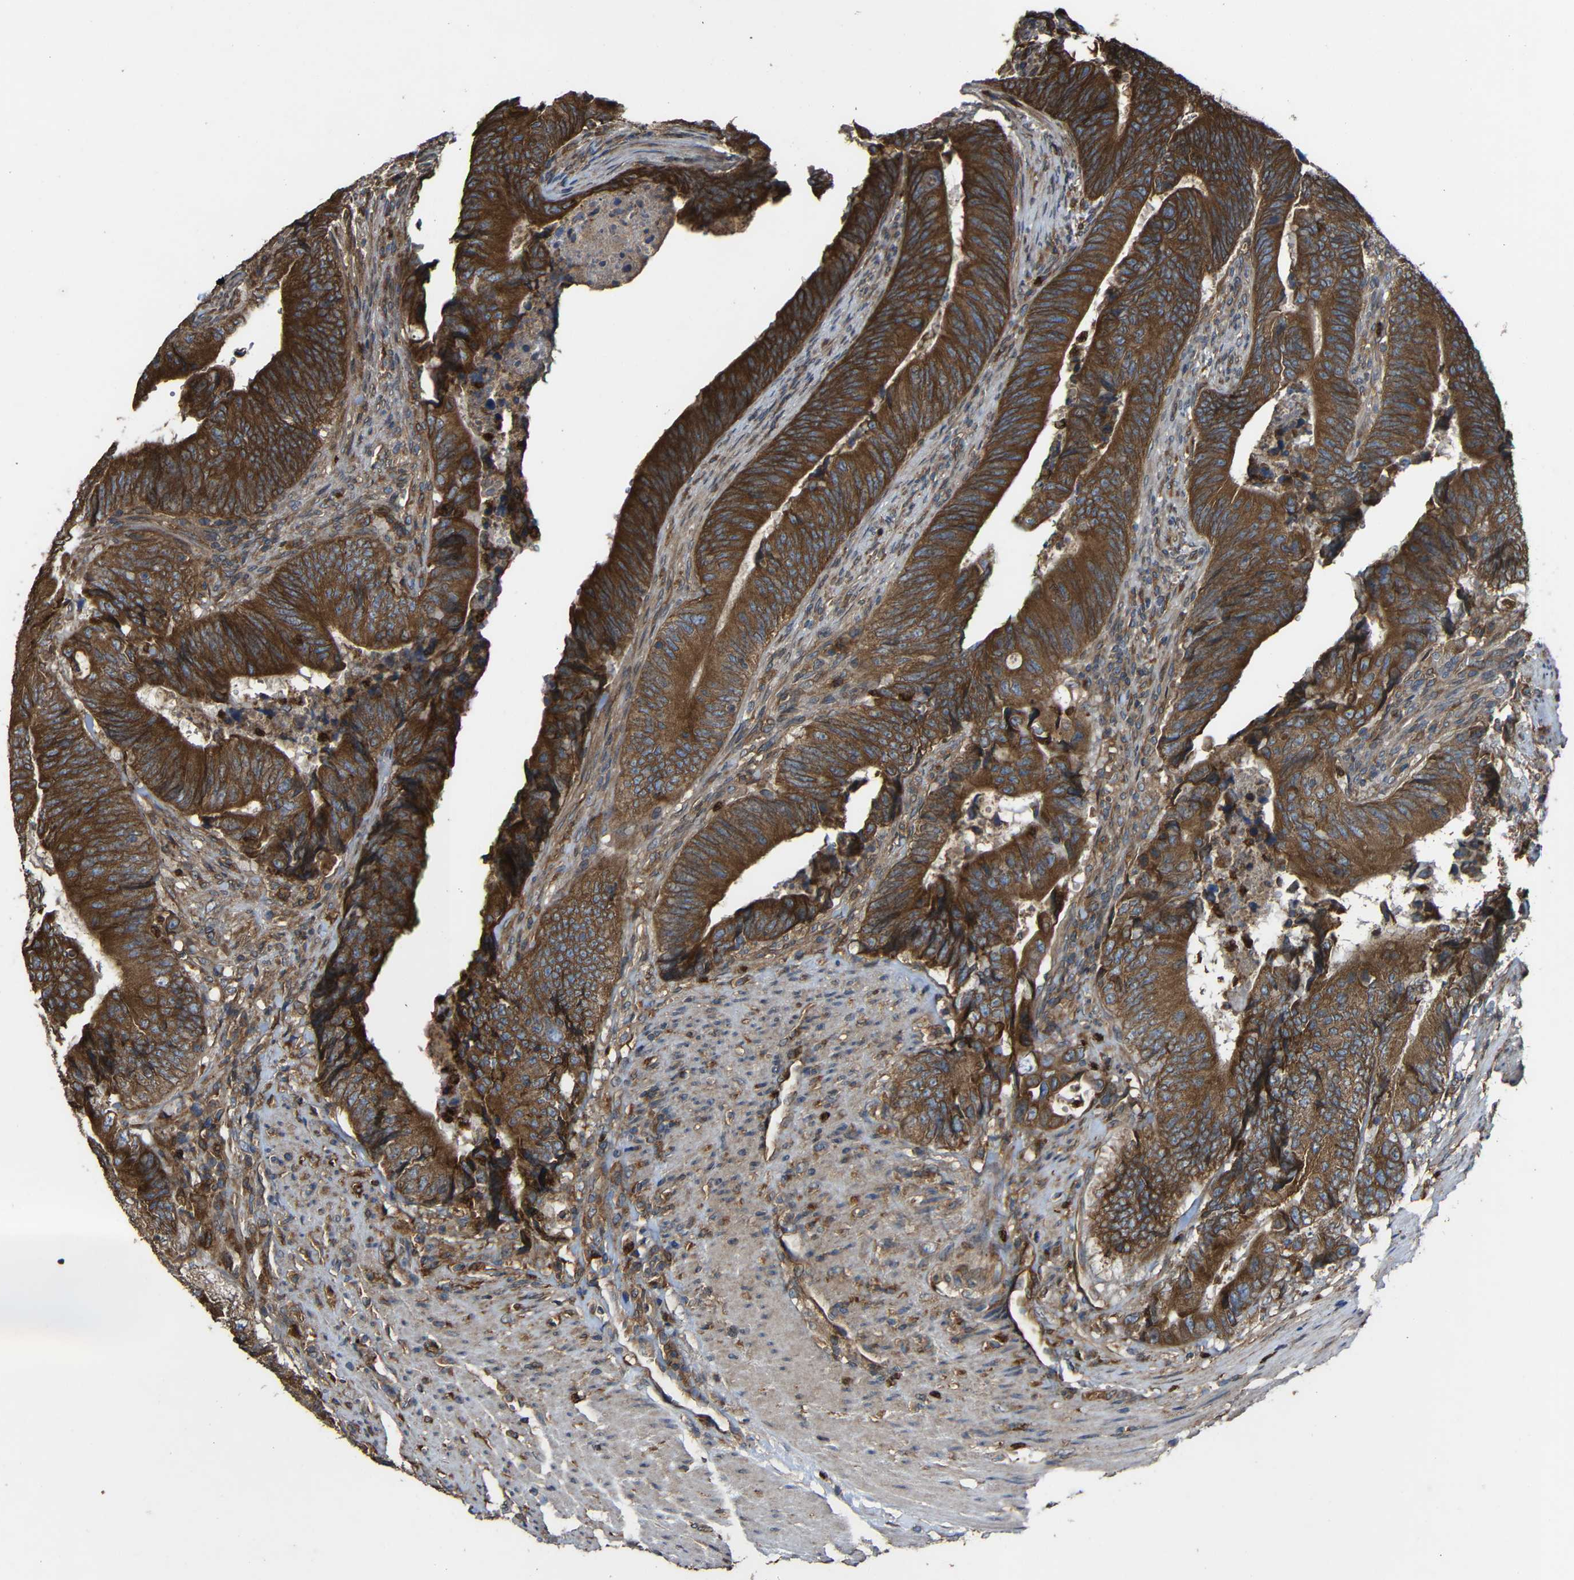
{"staining": {"intensity": "strong", "quantity": ">75%", "location": "cytoplasmic/membranous"}, "tissue": "colorectal cancer", "cell_type": "Tumor cells", "image_type": "cancer", "snomed": [{"axis": "morphology", "description": "Normal tissue, NOS"}, {"axis": "morphology", "description": "Adenocarcinoma, NOS"}, {"axis": "topography", "description": "Colon"}], "caption": "A brown stain highlights strong cytoplasmic/membranous expression of a protein in human colorectal cancer tumor cells.", "gene": "TREM2", "patient": {"sex": "male", "age": 56}}